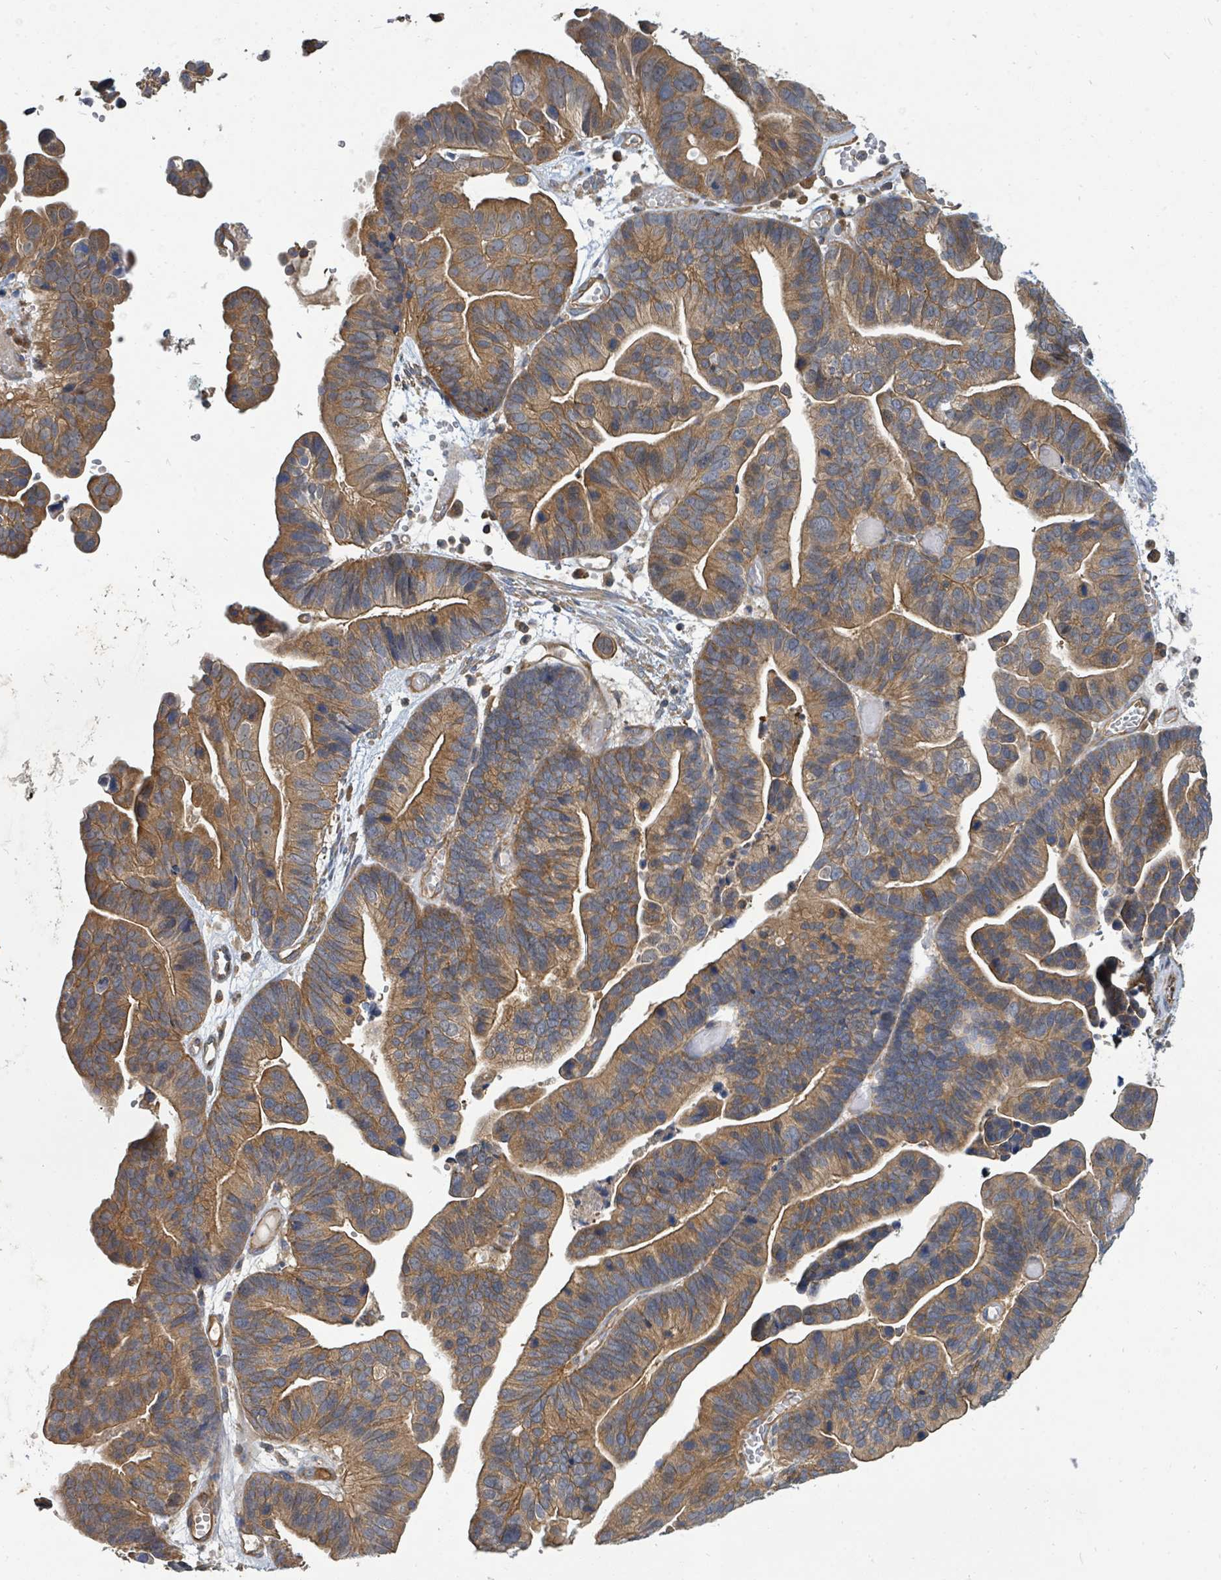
{"staining": {"intensity": "moderate", "quantity": ">75%", "location": "cytoplasmic/membranous"}, "tissue": "ovarian cancer", "cell_type": "Tumor cells", "image_type": "cancer", "snomed": [{"axis": "morphology", "description": "Cystadenocarcinoma, serous, NOS"}, {"axis": "topography", "description": "Ovary"}], "caption": "High-power microscopy captured an immunohistochemistry image of ovarian cancer (serous cystadenocarcinoma), revealing moderate cytoplasmic/membranous expression in approximately >75% of tumor cells.", "gene": "BOLA2B", "patient": {"sex": "female", "age": 56}}